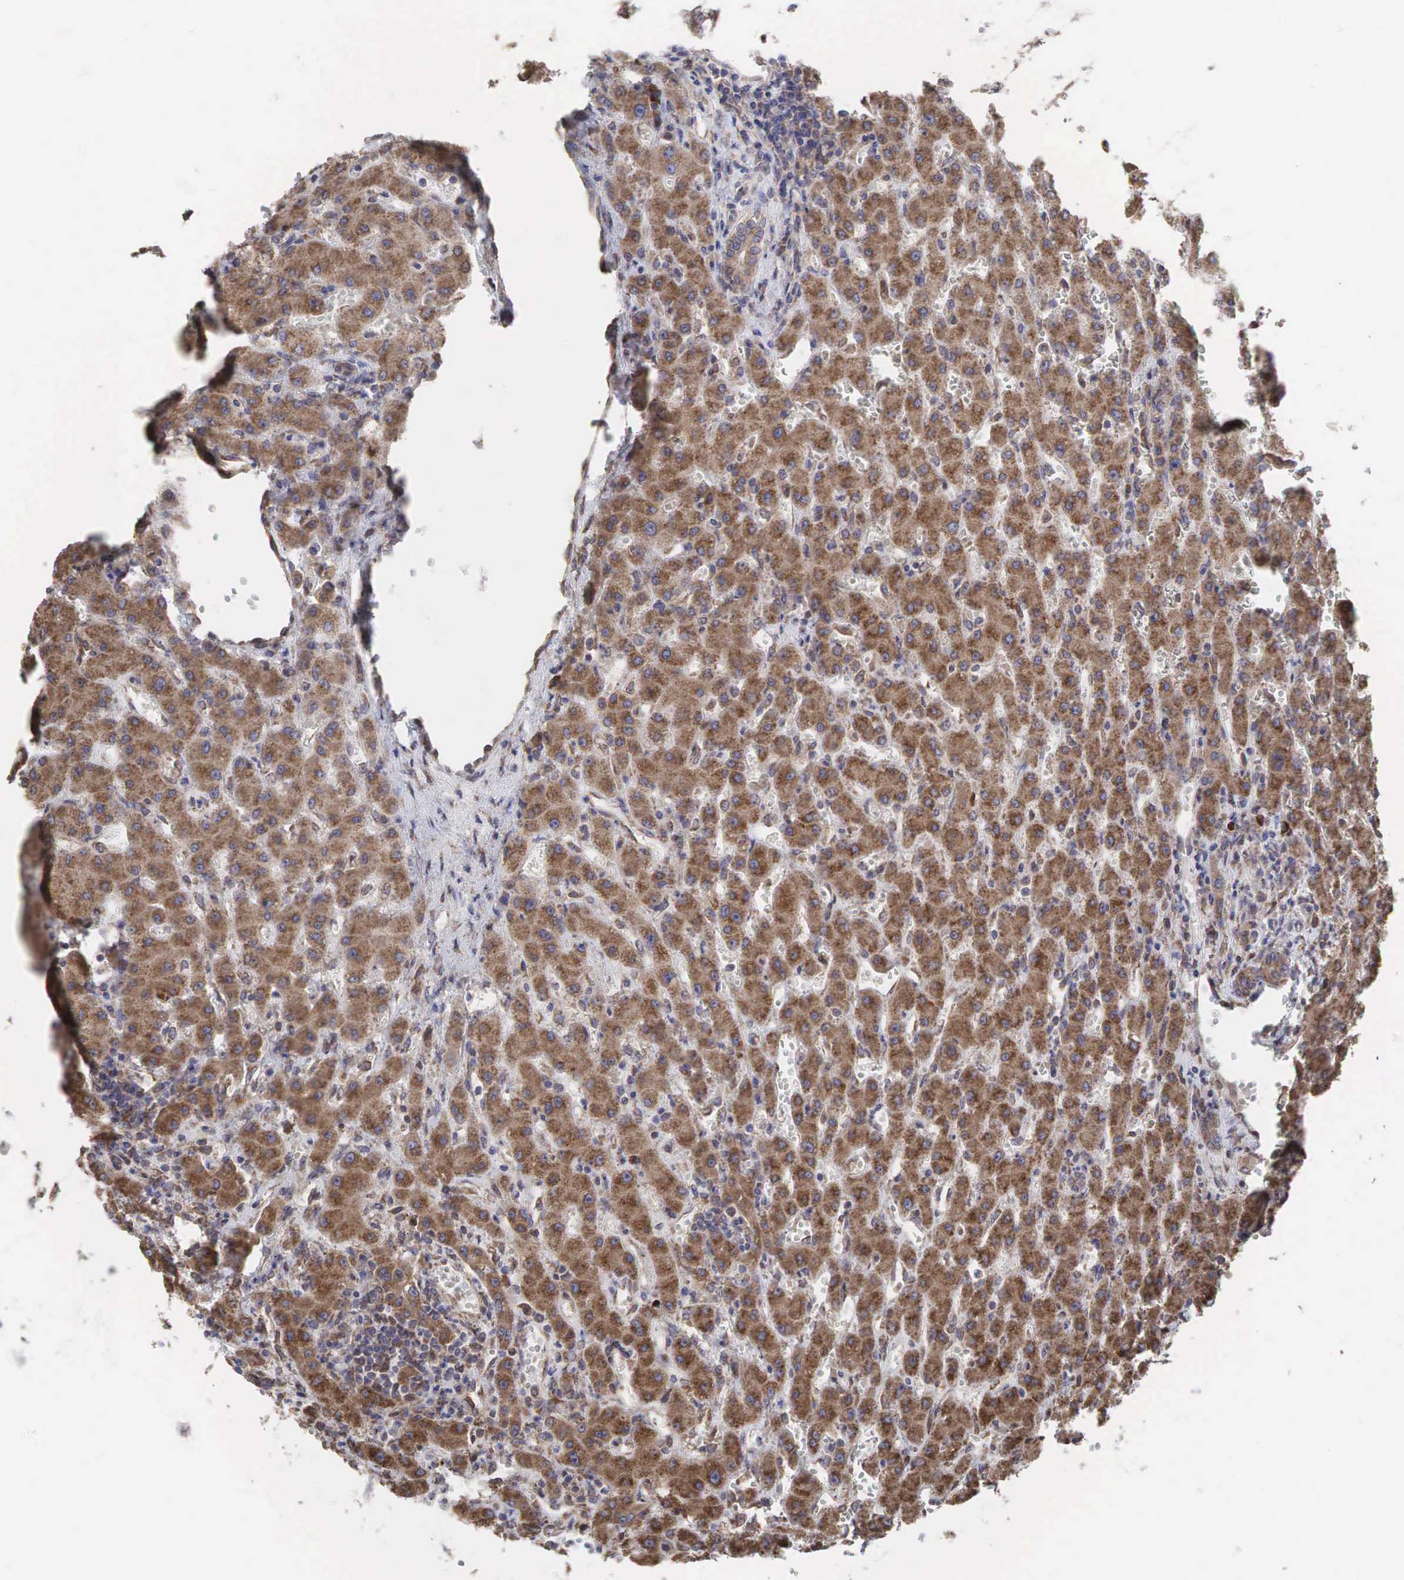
{"staining": {"intensity": "weak", "quantity": ">75%", "location": "cytoplasmic/membranous"}, "tissue": "liver", "cell_type": "Cholangiocytes", "image_type": "normal", "snomed": [{"axis": "morphology", "description": "Normal tissue, NOS"}, {"axis": "topography", "description": "Liver"}], "caption": "DAB immunohistochemical staining of benign human liver shows weak cytoplasmic/membranous protein expression in about >75% of cholangiocytes.", "gene": "PABPC5", "patient": {"sex": "female", "age": 30}}